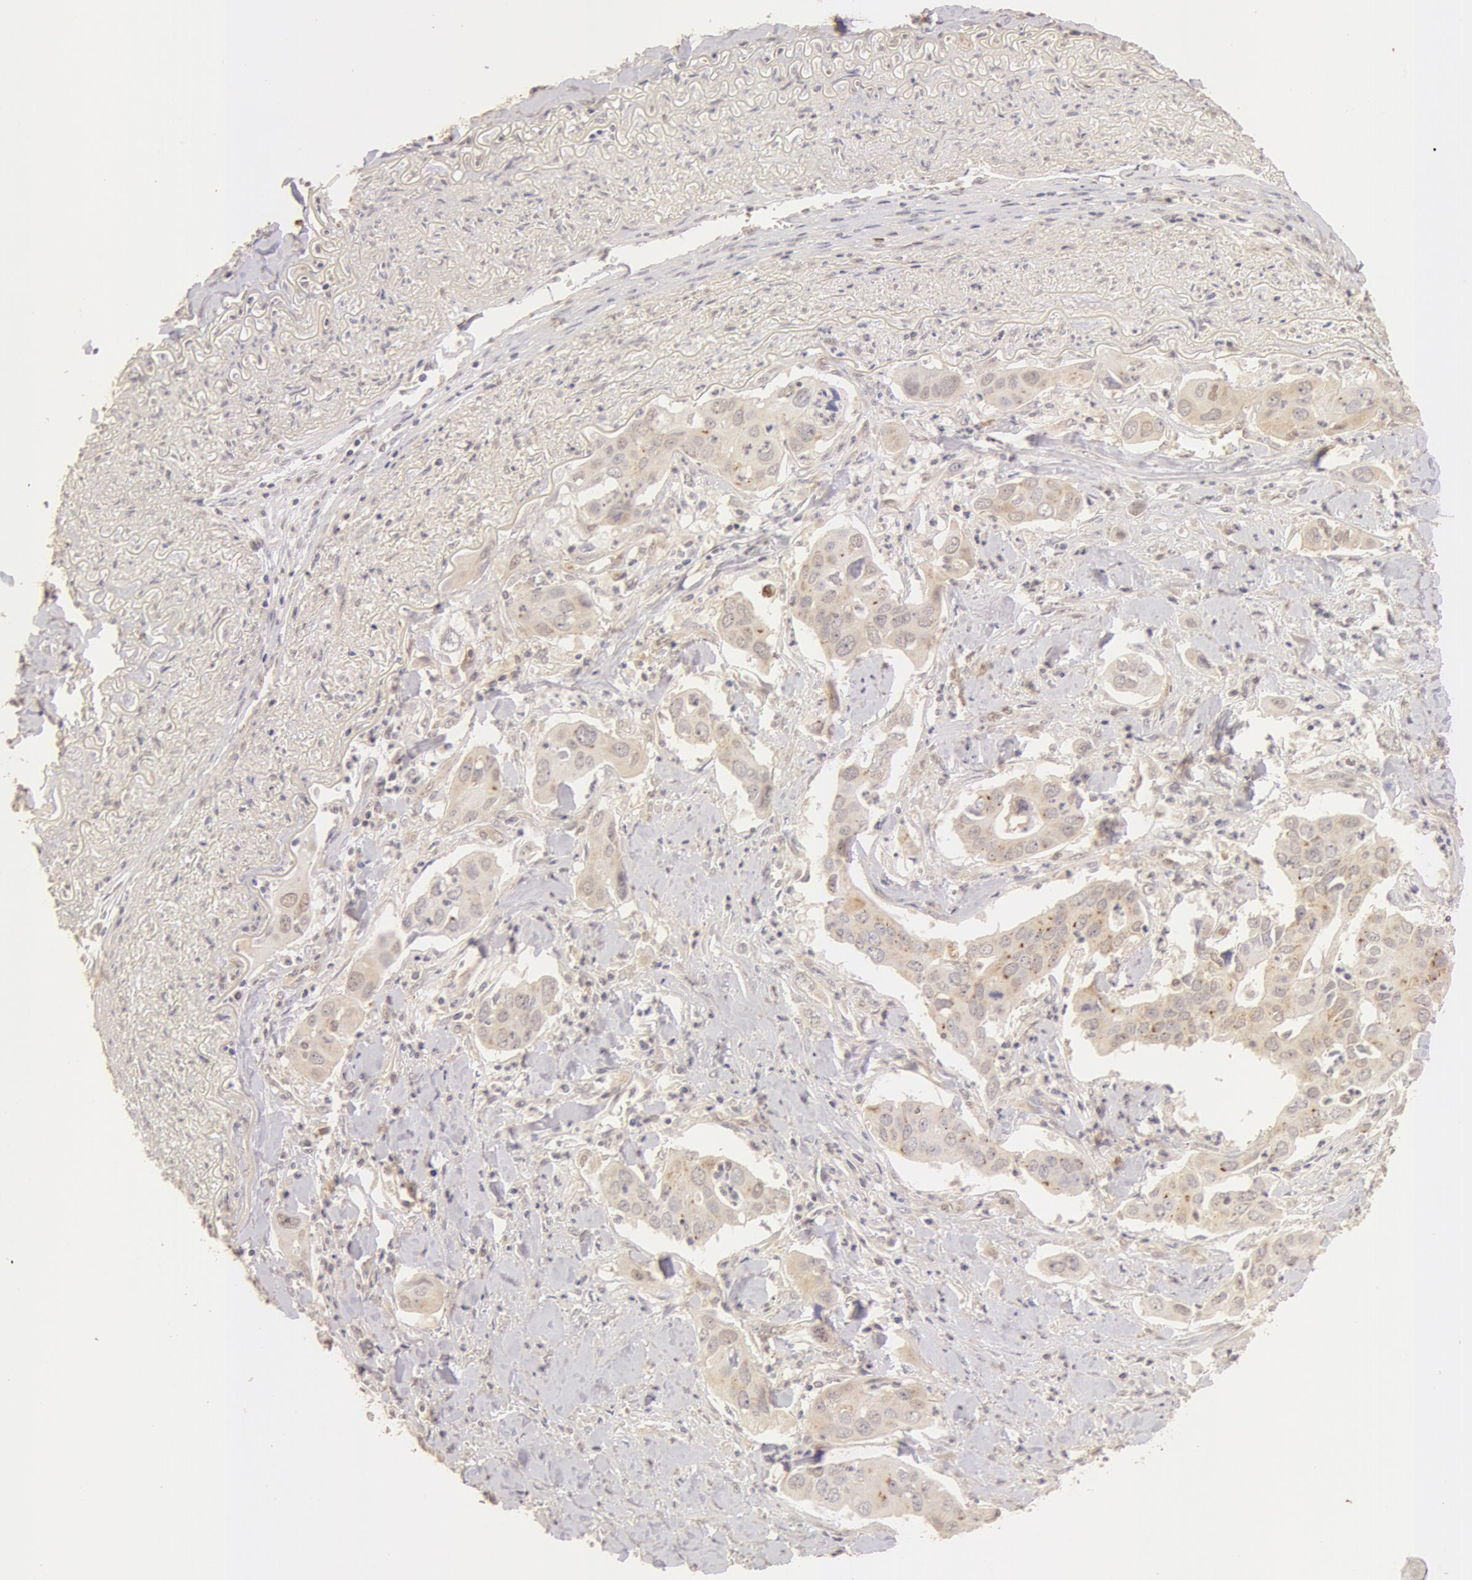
{"staining": {"intensity": "moderate", "quantity": ">75%", "location": "cytoplasmic/membranous,nuclear"}, "tissue": "lung cancer", "cell_type": "Tumor cells", "image_type": "cancer", "snomed": [{"axis": "morphology", "description": "Adenocarcinoma, NOS"}, {"axis": "topography", "description": "Lung"}], "caption": "A histopathology image of human lung adenocarcinoma stained for a protein exhibits moderate cytoplasmic/membranous and nuclear brown staining in tumor cells.", "gene": "SNRNP70", "patient": {"sex": "male", "age": 48}}